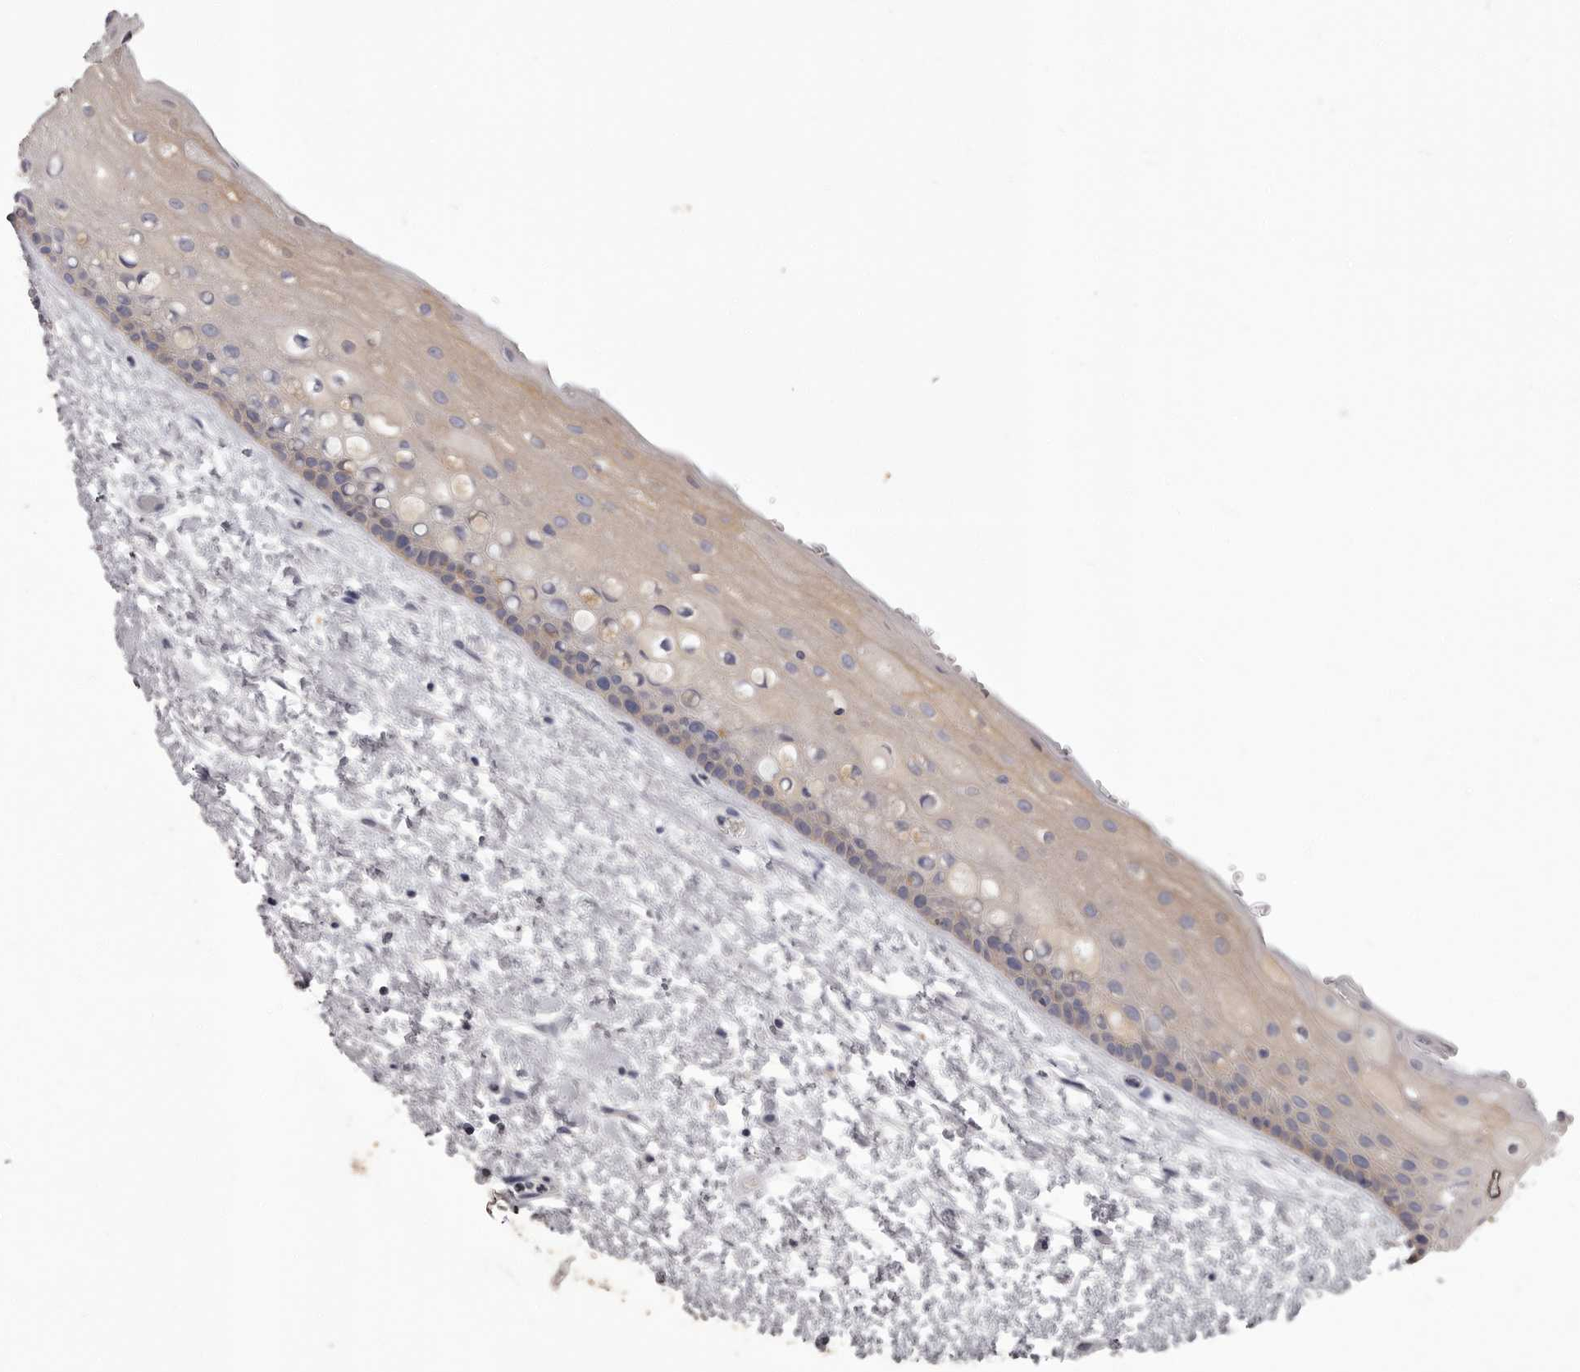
{"staining": {"intensity": "negative", "quantity": "none", "location": "none"}, "tissue": "oral mucosa", "cell_type": "Squamous epithelial cells", "image_type": "normal", "snomed": [{"axis": "morphology", "description": "Normal tissue, NOS"}, {"axis": "topography", "description": "Oral tissue"}], "caption": "Photomicrograph shows no protein expression in squamous epithelial cells of unremarkable oral mucosa. The staining was performed using DAB (3,3'-diaminobenzidine) to visualize the protein expression in brown, while the nuclei were stained in blue with hematoxylin (Magnification: 20x).", "gene": "APEH", "patient": {"sex": "female", "age": 76}}